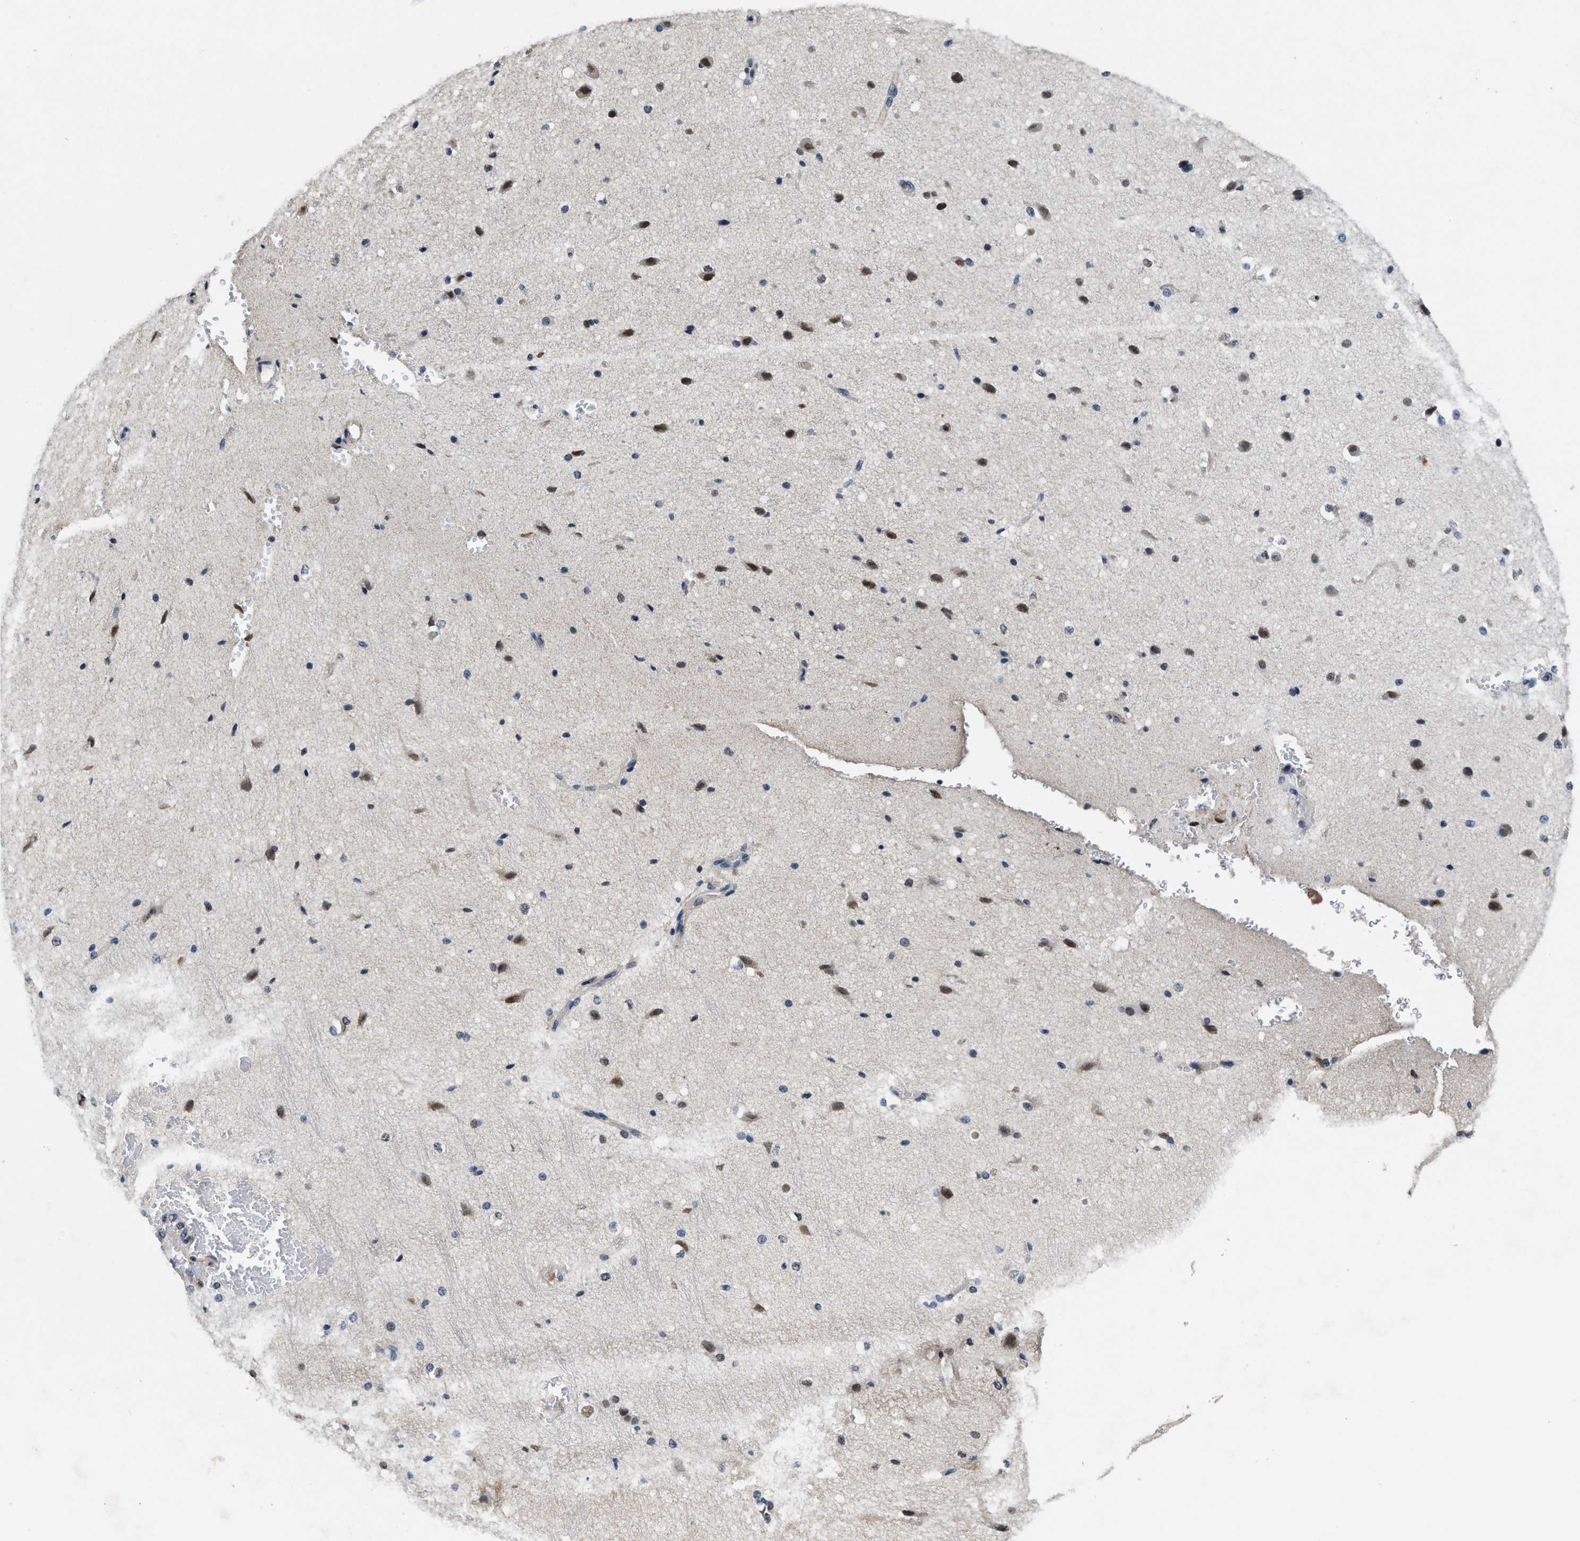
{"staining": {"intensity": "weak", "quantity": "25%-75%", "location": "nuclear"}, "tissue": "cerebral cortex", "cell_type": "Endothelial cells", "image_type": "normal", "snomed": [{"axis": "morphology", "description": "Normal tissue, NOS"}, {"axis": "morphology", "description": "Developmental malformation"}, {"axis": "topography", "description": "Cerebral cortex"}], "caption": "Immunohistochemistry image of unremarkable human cerebral cortex stained for a protein (brown), which shows low levels of weak nuclear staining in about 25%-75% of endothelial cells.", "gene": "SUPT16H", "patient": {"sex": "female", "age": 30}}